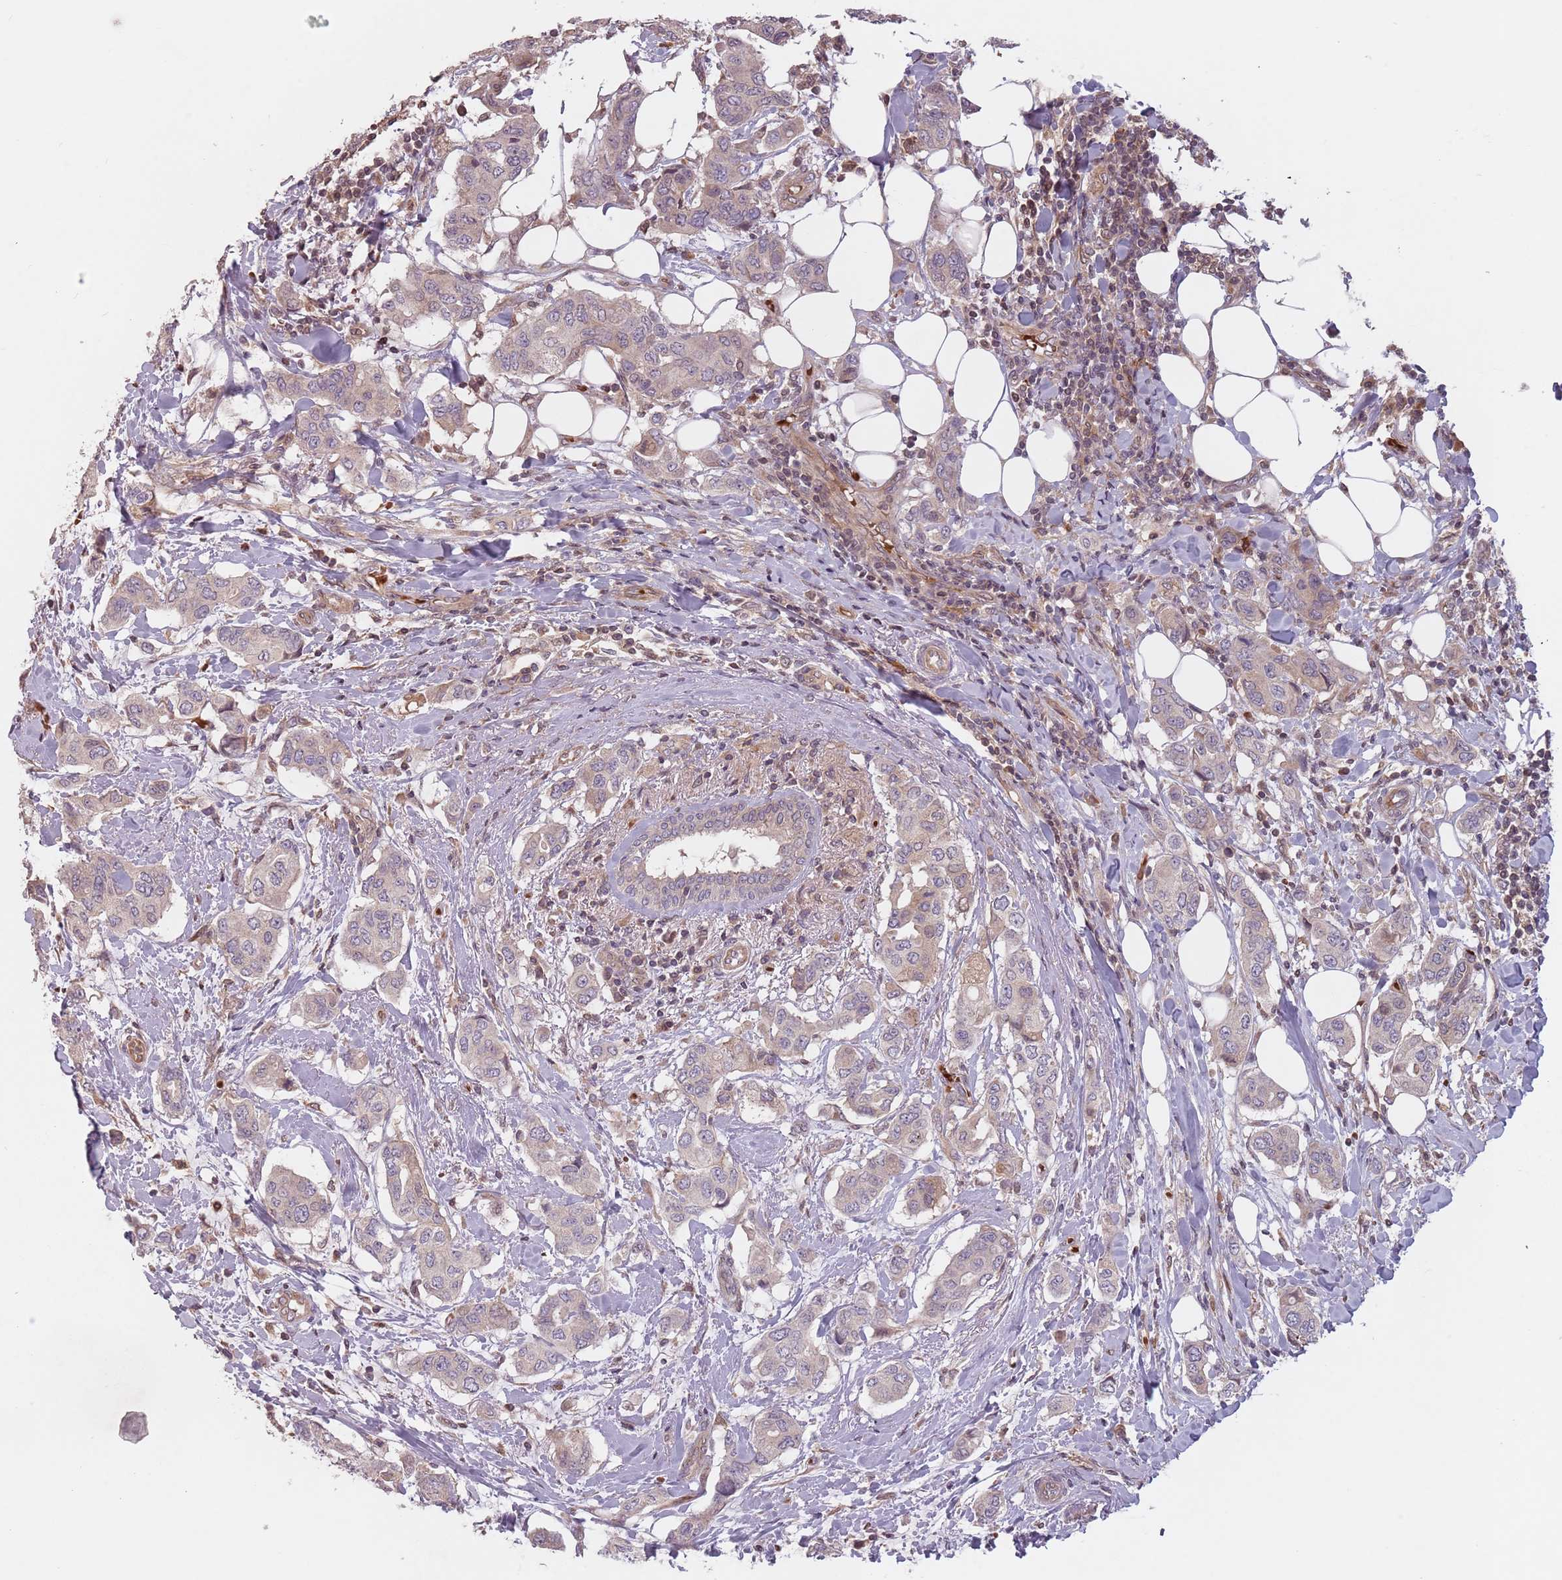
{"staining": {"intensity": "negative", "quantity": "none", "location": "none"}, "tissue": "breast cancer", "cell_type": "Tumor cells", "image_type": "cancer", "snomed": [{"axis": "morphology", "description": "Lobular carcinoma"}, {"axis": "topography", "description": "Breast"}], "caption": "Tumor cells are negative for brown protein staining in breast cancer (lobular carcinoma).", "gene": "GPR180", "patient": {"sex": "female", "age": 51}}